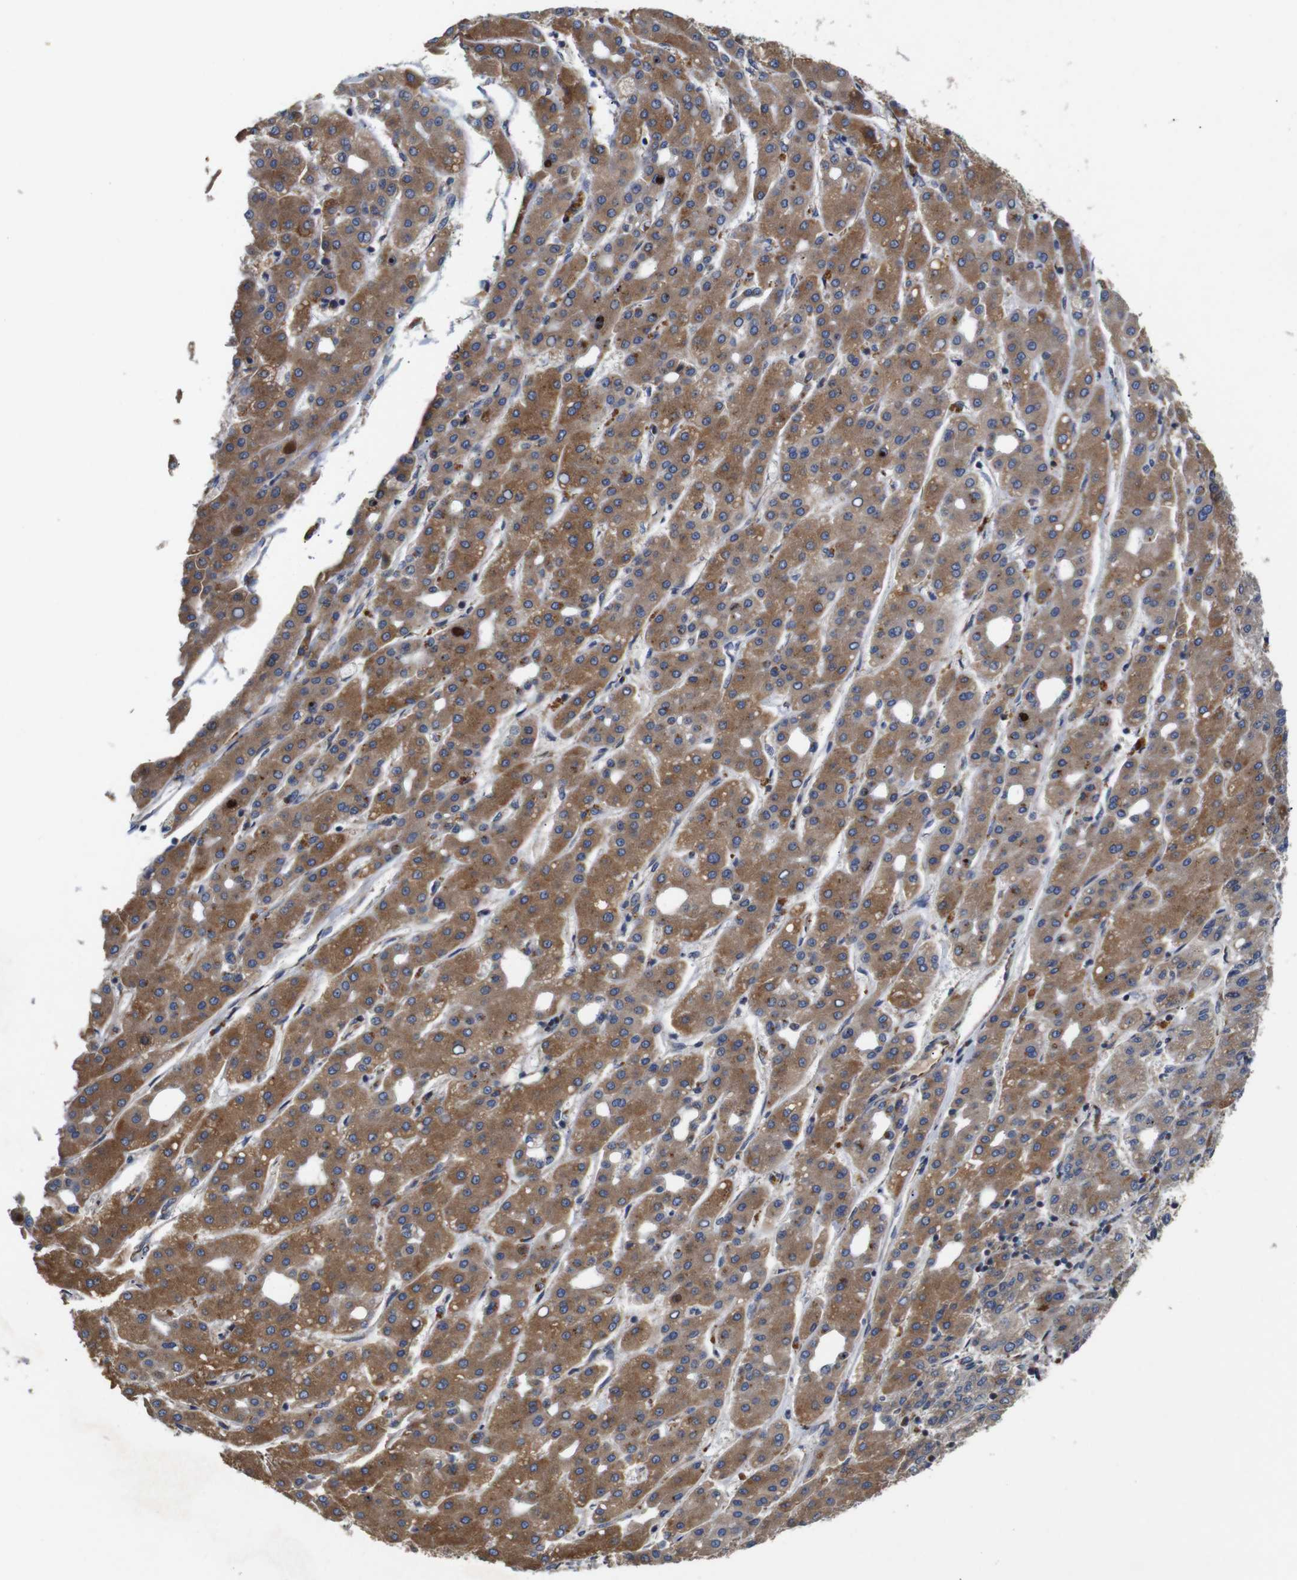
{"staining": {"intensity": "moderate", "quantity": ">75%", "location": "cytoplasmic/membranous"}, "tissue": "liver cancer", "cell_type": "Tumor cells", "image_type": "cancer", "snomed": [{"axis": "morphology", "description": "Carcinoma, Hepatocellular, NOS"}, {"axis": "topography", "description": "Liver"}], "caption": "Protein expression analysis of liver cancer reveals moderate cytoplasmic/membranous positivity in about >75% of tumor cells. Using DAB (3,3'-diaminobenzidine) (brown) and hematoxylin (blue) stains, captured at high magnification using brightfield microscopy.", "gene": "POMK", "patient": {"sex": "male", "age": 65}}